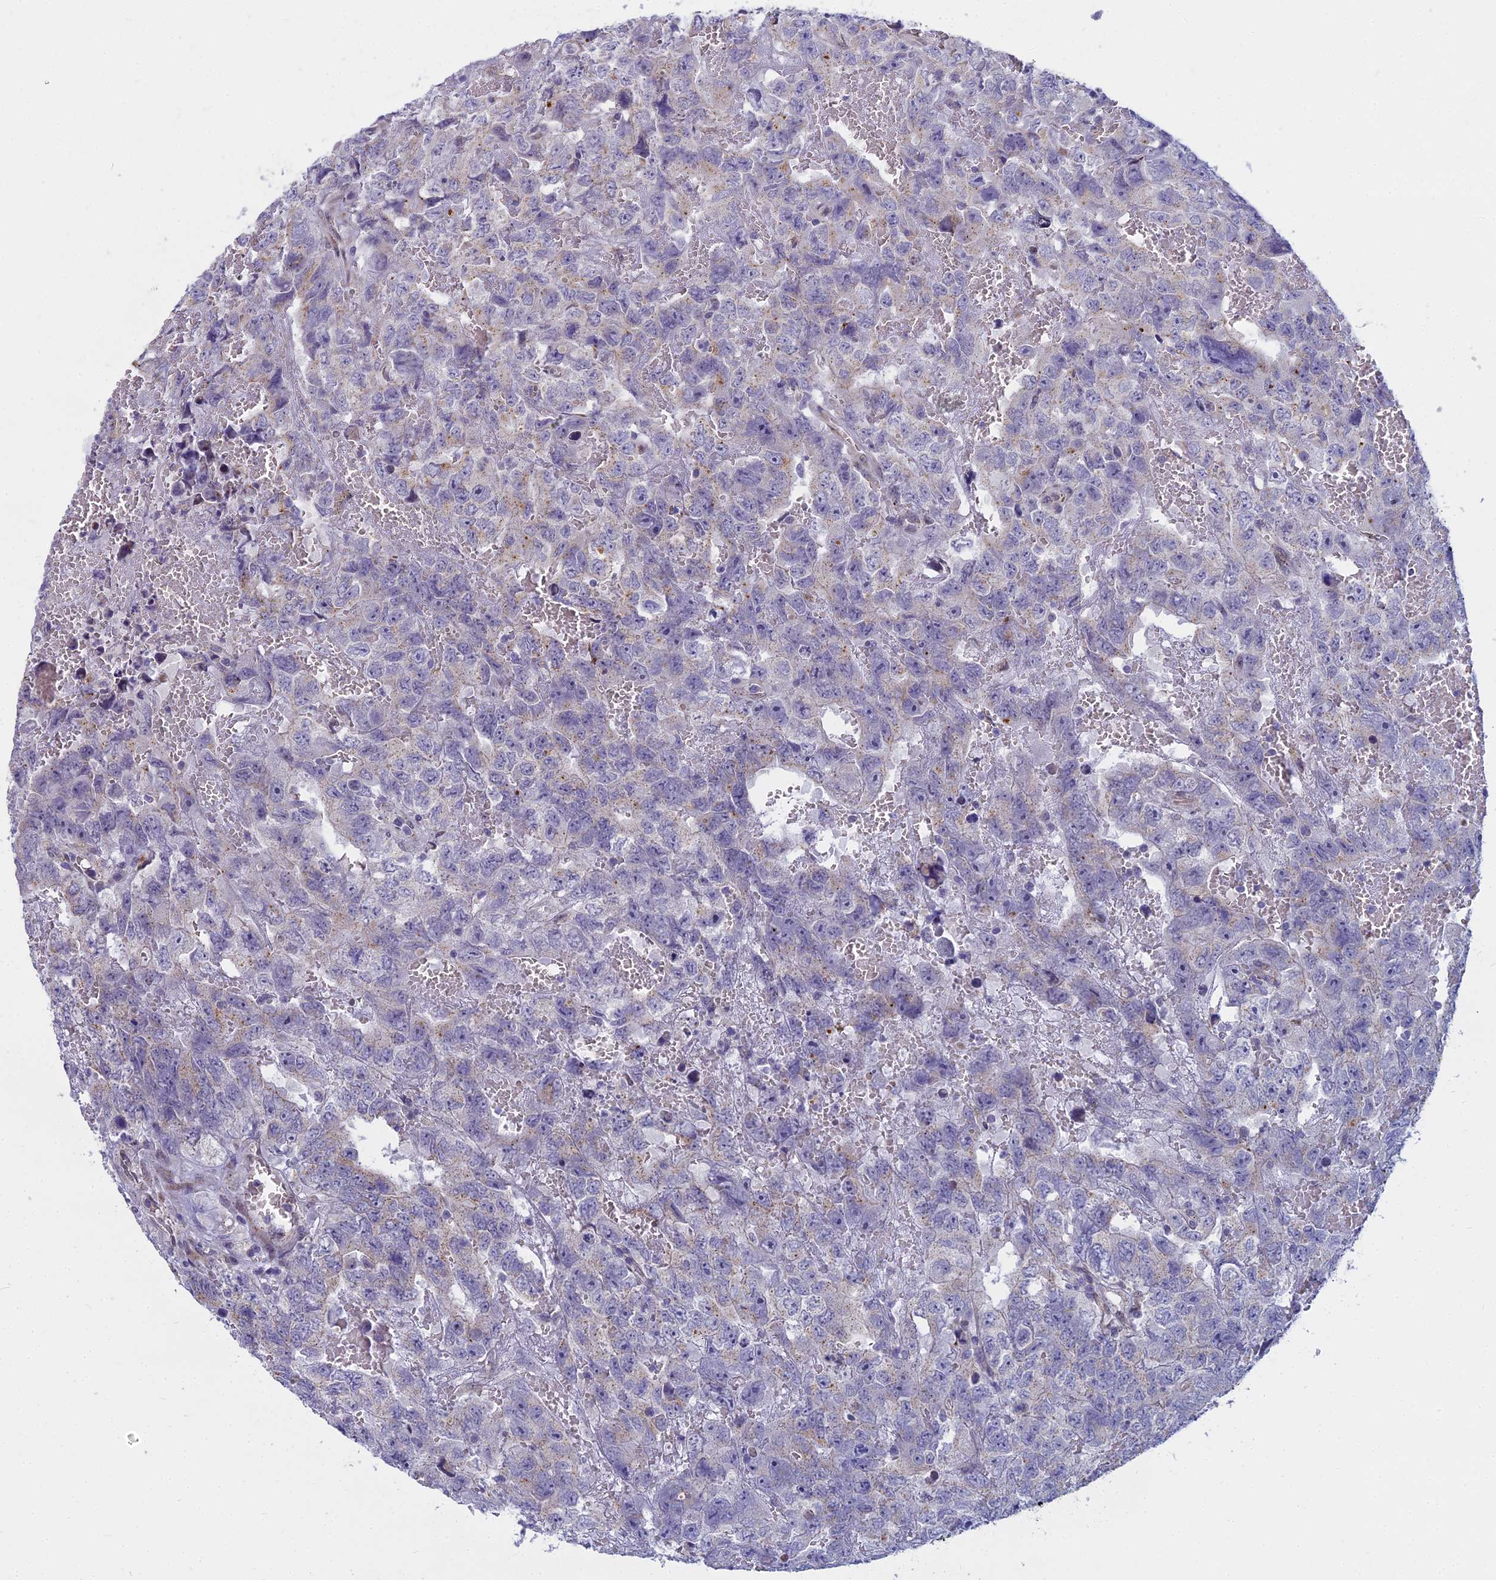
{"staining": {"intensity": "moderate", "quantity": "<25%", "location": "cytoplasmic/membranous"}, "tissue": "testis cancer", "cell_type": "Tumor cells", "image_type": "cancer", "snomed": [{"axis": "morphology", "description": "Carcinoma, Embryonal, NOS"}, {"axis": "topography", "description": "Testis"}], "caption": "The photomicrograph shows staining of testis embryonal carcinoma, revealing moderate cytoplasmic/membranous protein expression (brown color) within tumor cells.", "gene": "WDPCP", "patient": {"sex": "male", "age": 45}}